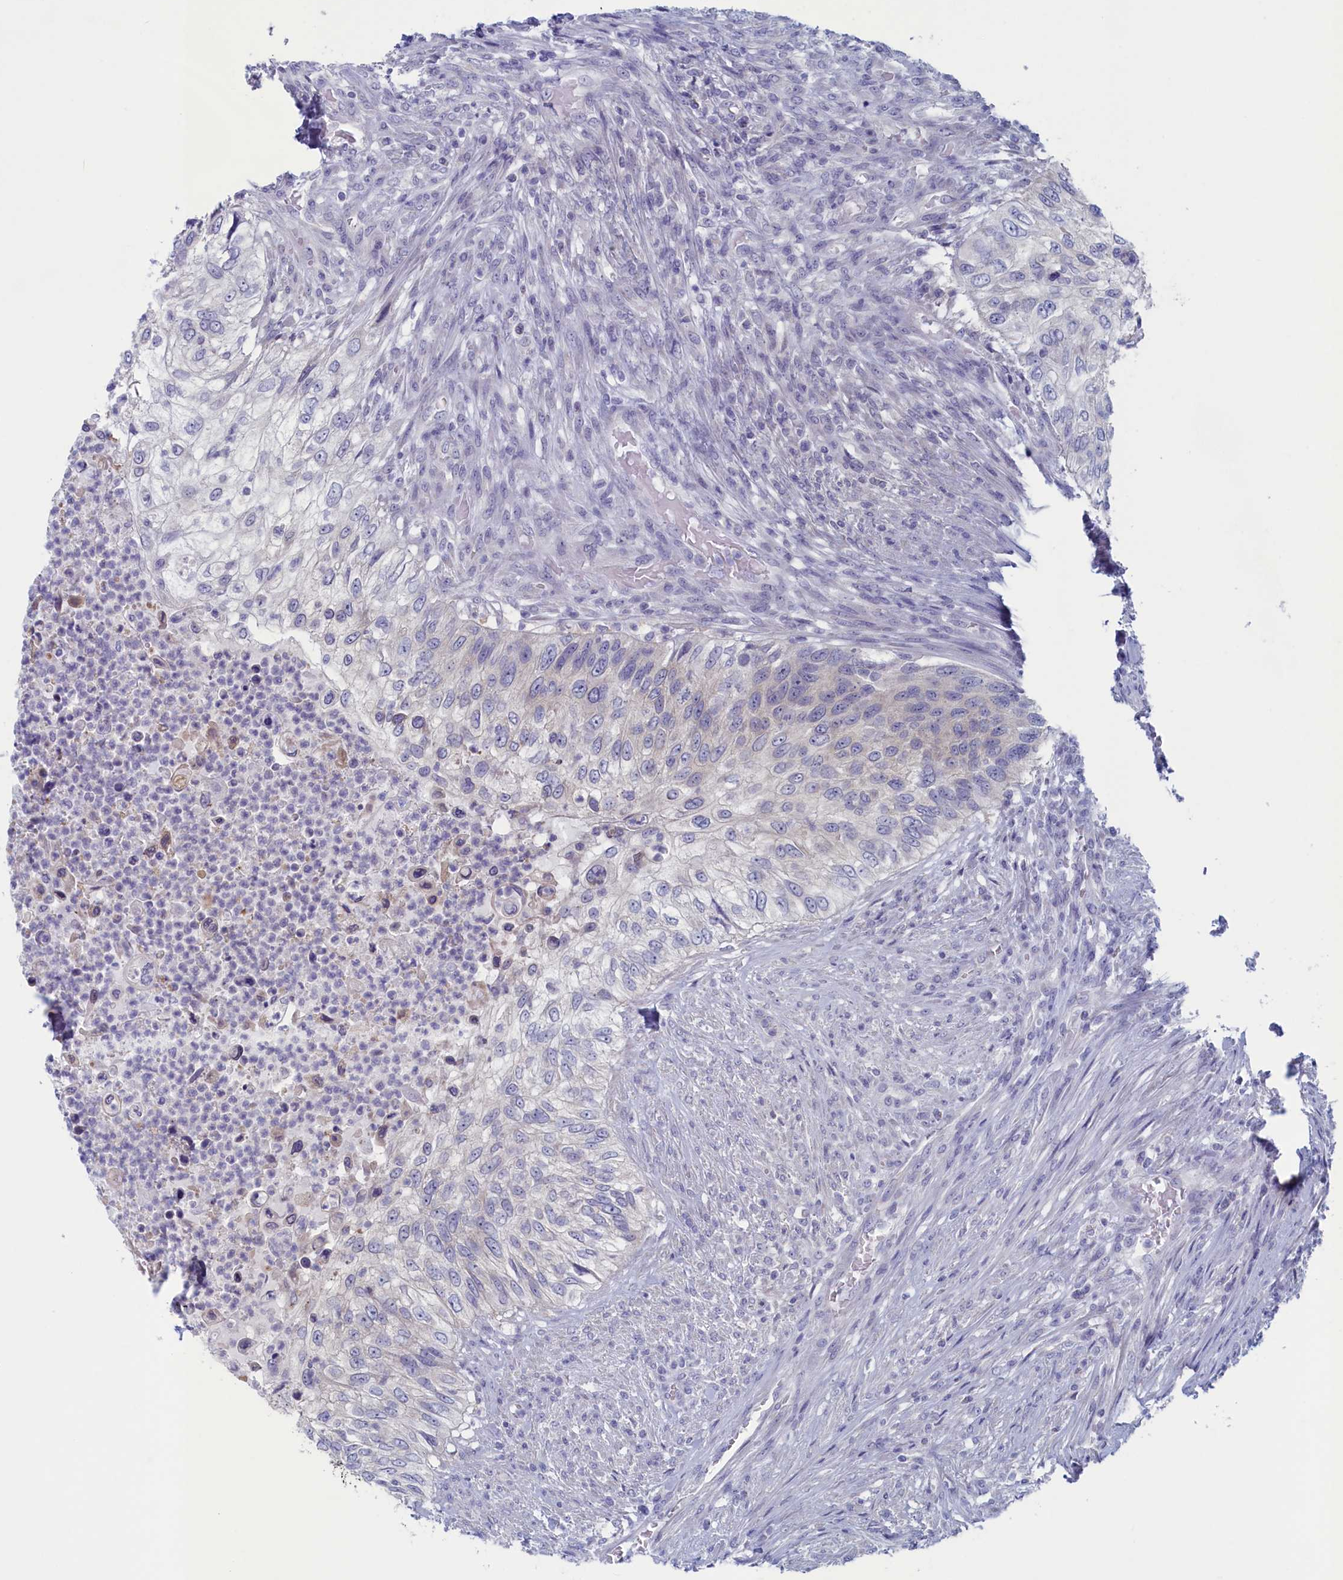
{"staining": {"intensity": "negative", "quantity": "none", "location": "none"}, "tissue": "urothelial cancer", "cell_type": "Tumor cells", "image_type": "cancer", "snomed": [{"axis": "morphology", "description": "Urothelial carcinoma, High grade"}, {"axis": "topography", "description": "Urinary bladder"}], "caption": "Image shows no significant protein staining in tumor cells of urothelial cancer.", "gene": "WDR76", "patient": {"sex": "female", "age": 60}}